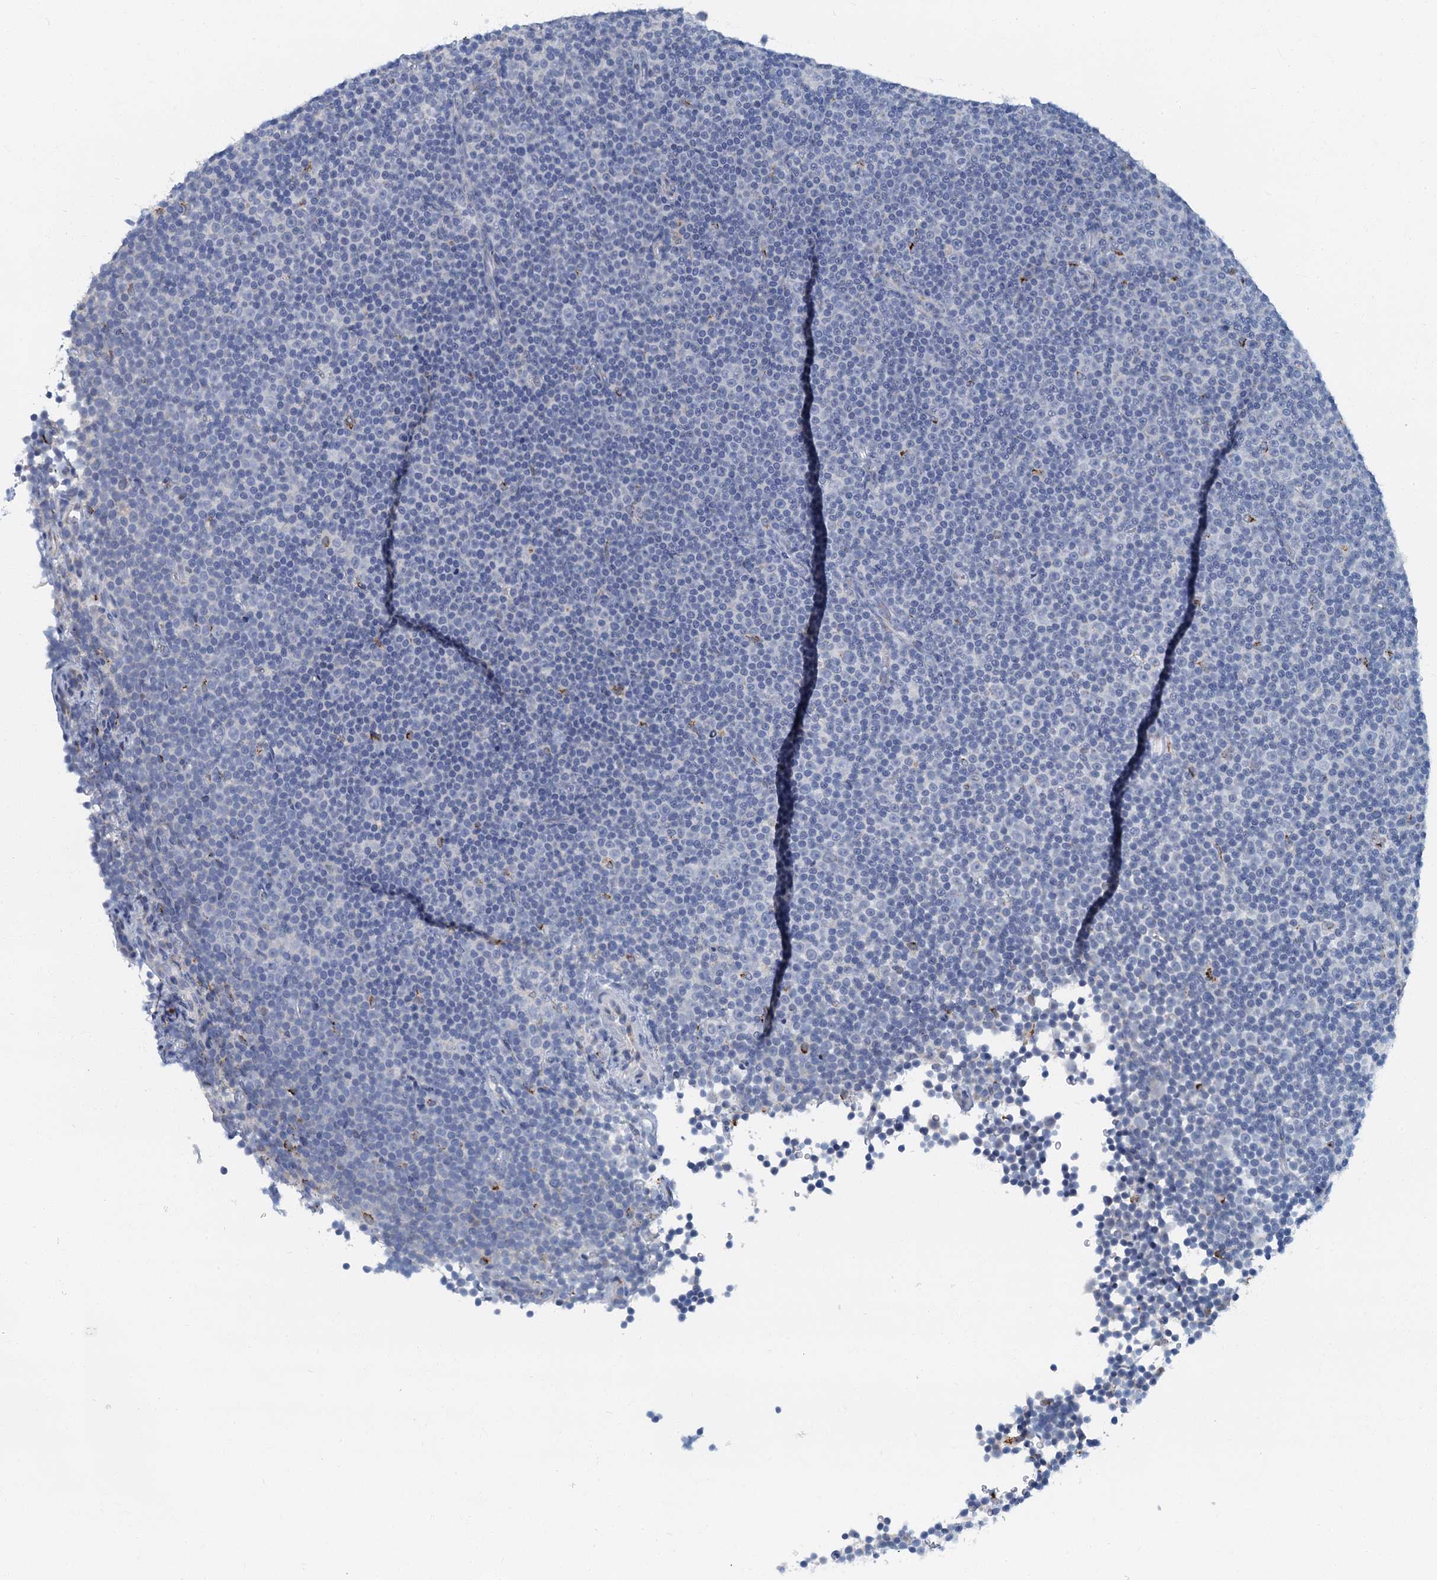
{"staining": {"intensity": "negative", "quantity": "none", "location": "none"}, "tissue": "lymphoma", "cell_type": "Tumor cells", "image_type": "cancer", "snomed": [{"axis": "morphology", "description": "Malignant lymphoma, non-Hodgkin's type, Low grade"}, {"axis": "topography", "description": "Lymph node"}], "caption": "Immunohistochemistry of malignant lymphoma, non-Hodgkin's type (low-grade) shows no staining in tumor cells.", "gene": "LYPD3", "patient": {"sex": "female", "age": 67}}